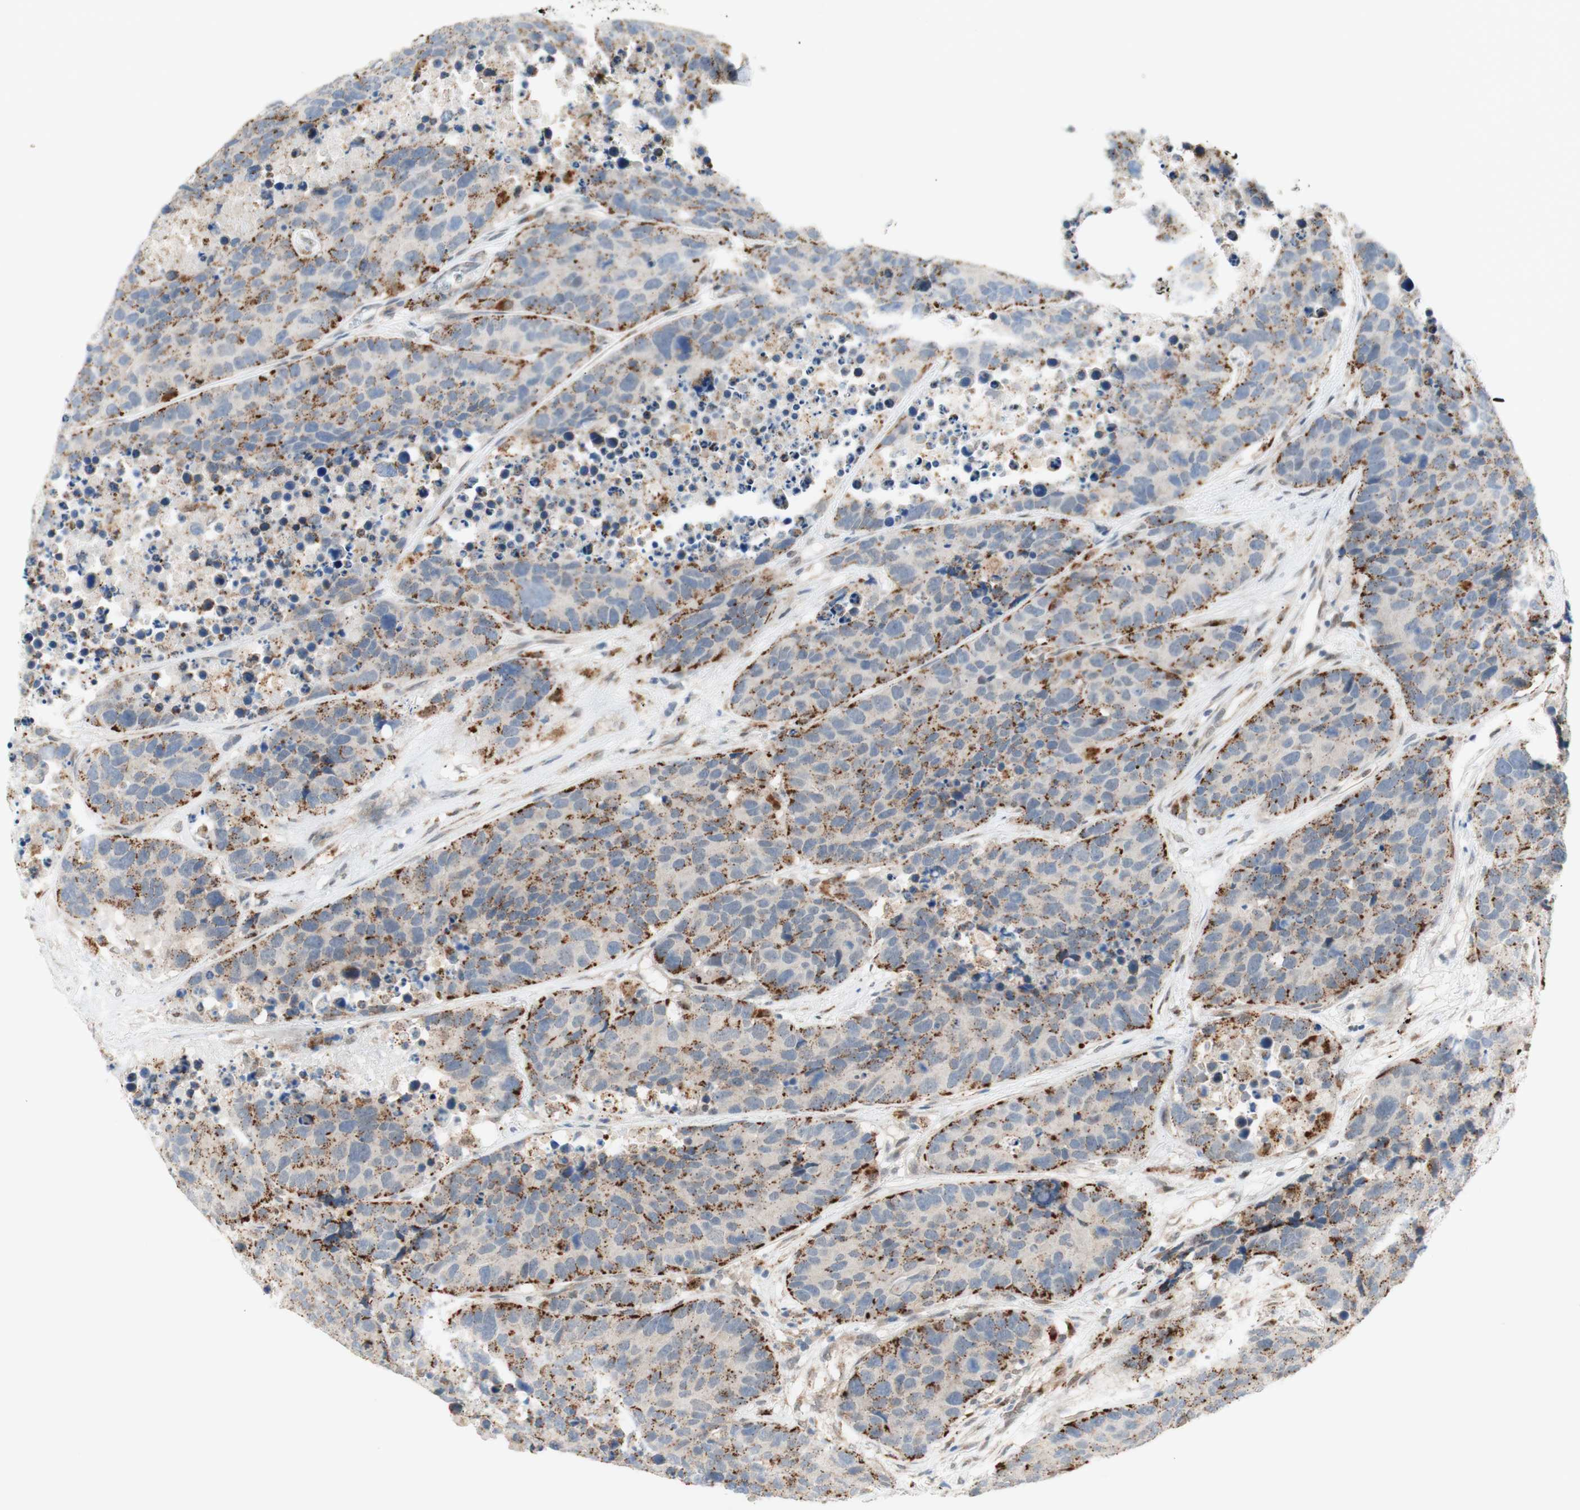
{"staining": {"intensity": "moderate", "quantity": ">75%", "location": "cytoplasmic/membranous"}, "tissue": "carcinoid", "cell_type": "Tumor cells", "image_type": "cancer", "snomed": [{"axis": "morphology", "description": "Carcinoid, malignant, NOS"}, {"axis": "topography", "description": "Lung"}], "caption": "Immunohistochemical staining of human carcinoid demonstrates moderate cytoplasmic/membranous protein staining in approximately >75% of tumor cells.", "gene": "GAPT", "patient": {"sex": "male", "age": 60}}